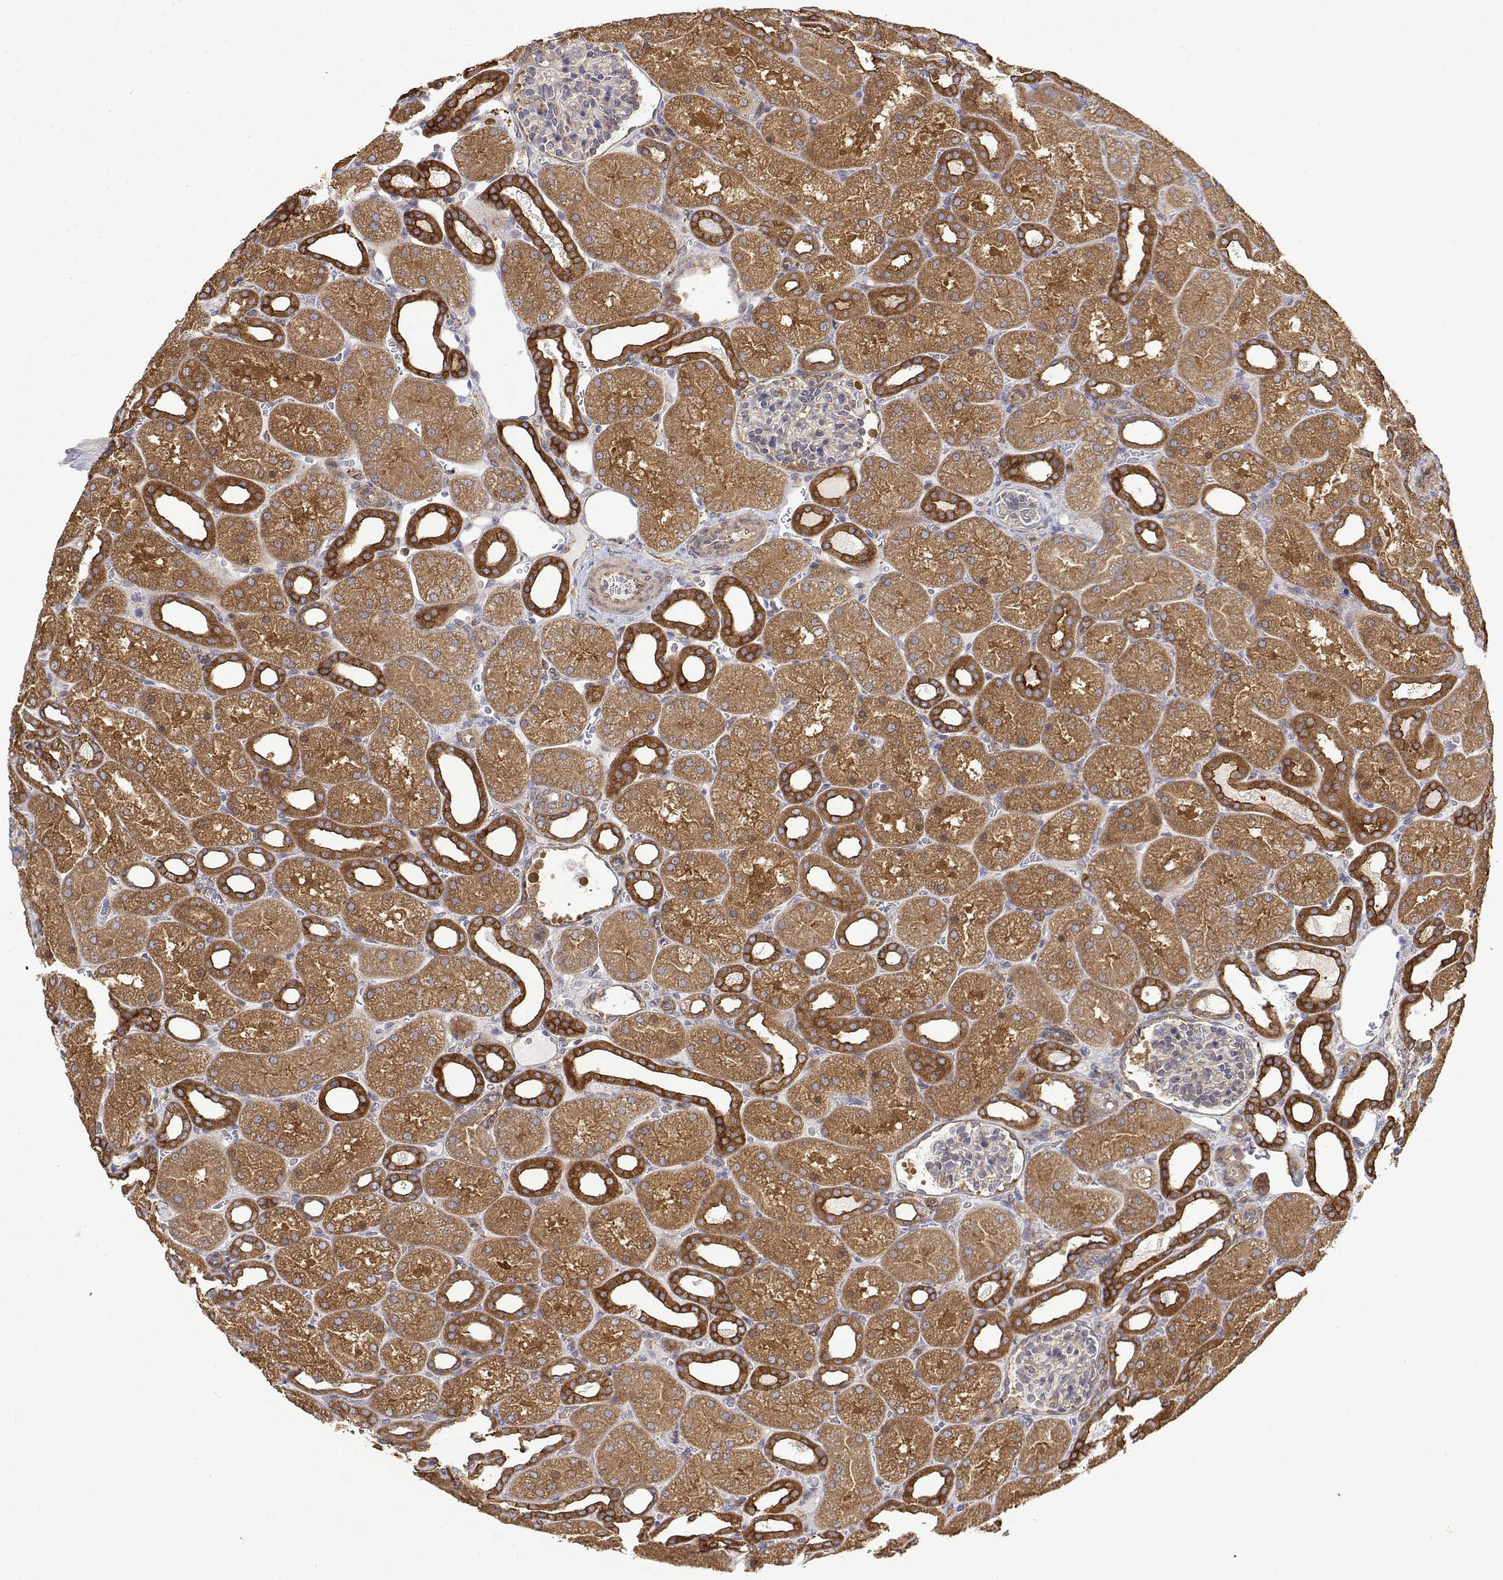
{"staining": {"intensity": "negative", "quantity": "none", "location": "none"}, "tissue": "kidney", "cell_type": "Cells in glomeruli", "image_type": "normal", "snomed": [{"axis": "morphology", "description": "Normal tissue, NOS"}, {"axis": "topography", "description": "Kidney"}], "caption": "There is no significant expression in cells in glomeruli of kidney.", "gene": "PACSIN2", "patient": {"sex": "male", "age": 2}}